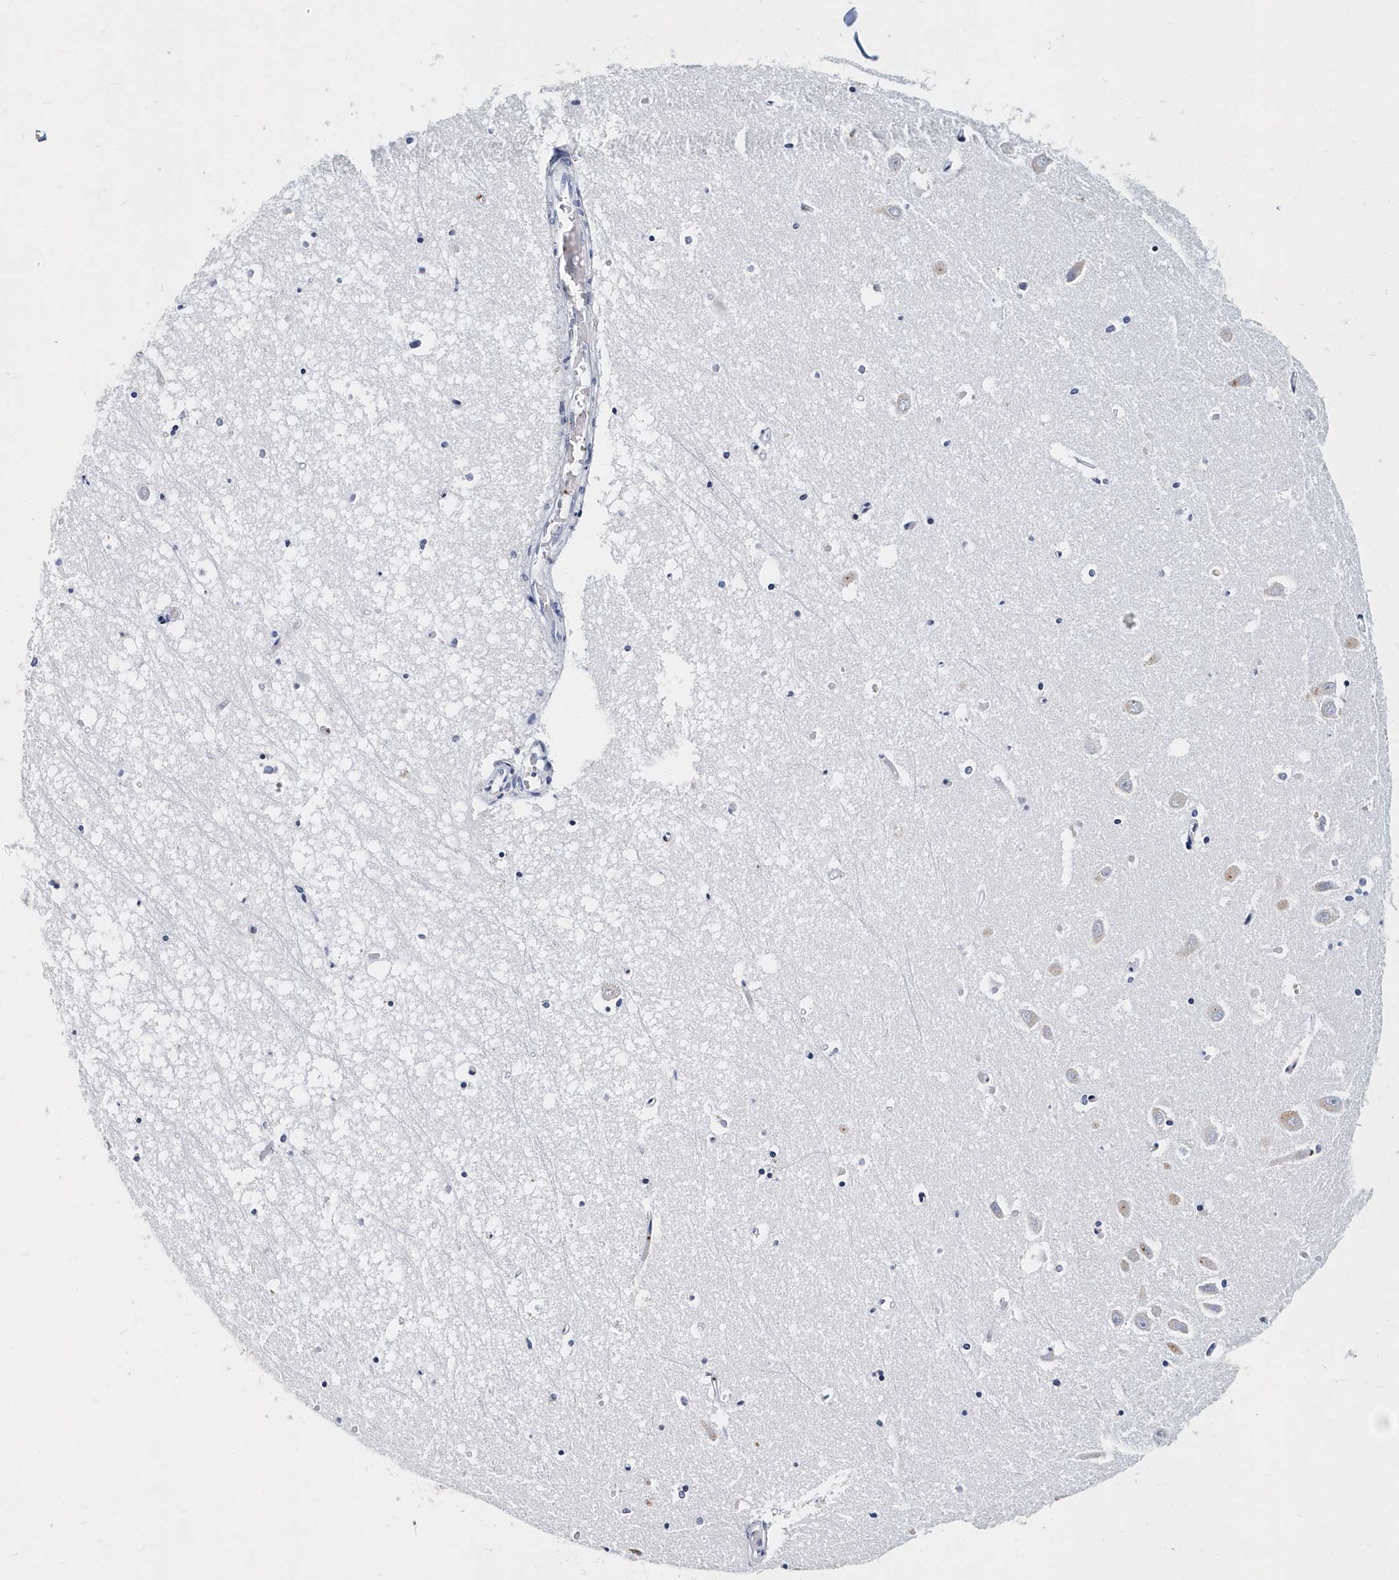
{"staining": {"intensity": "negative", "quantity": "none", "location": "none"}, "tissue": "hippocampus", "cell_type": "Glial cells", "image_type": "normal", "snomed": [{"axis": "morphology", "description": "Normal tissue, NOS"}, {"axis": "topography", "description": "Hippocampus"}], "caption": "An immunohistochemistry (IHC) photomicrograph of normal hippocampus is shown. There is no staining in glial cells of hippocampus. (Immunohistochemistry (ihc), brightfield microscopy, high magnification).", "gene": "ITGA2B", "patient": {"sex": "male", "age": 70}}